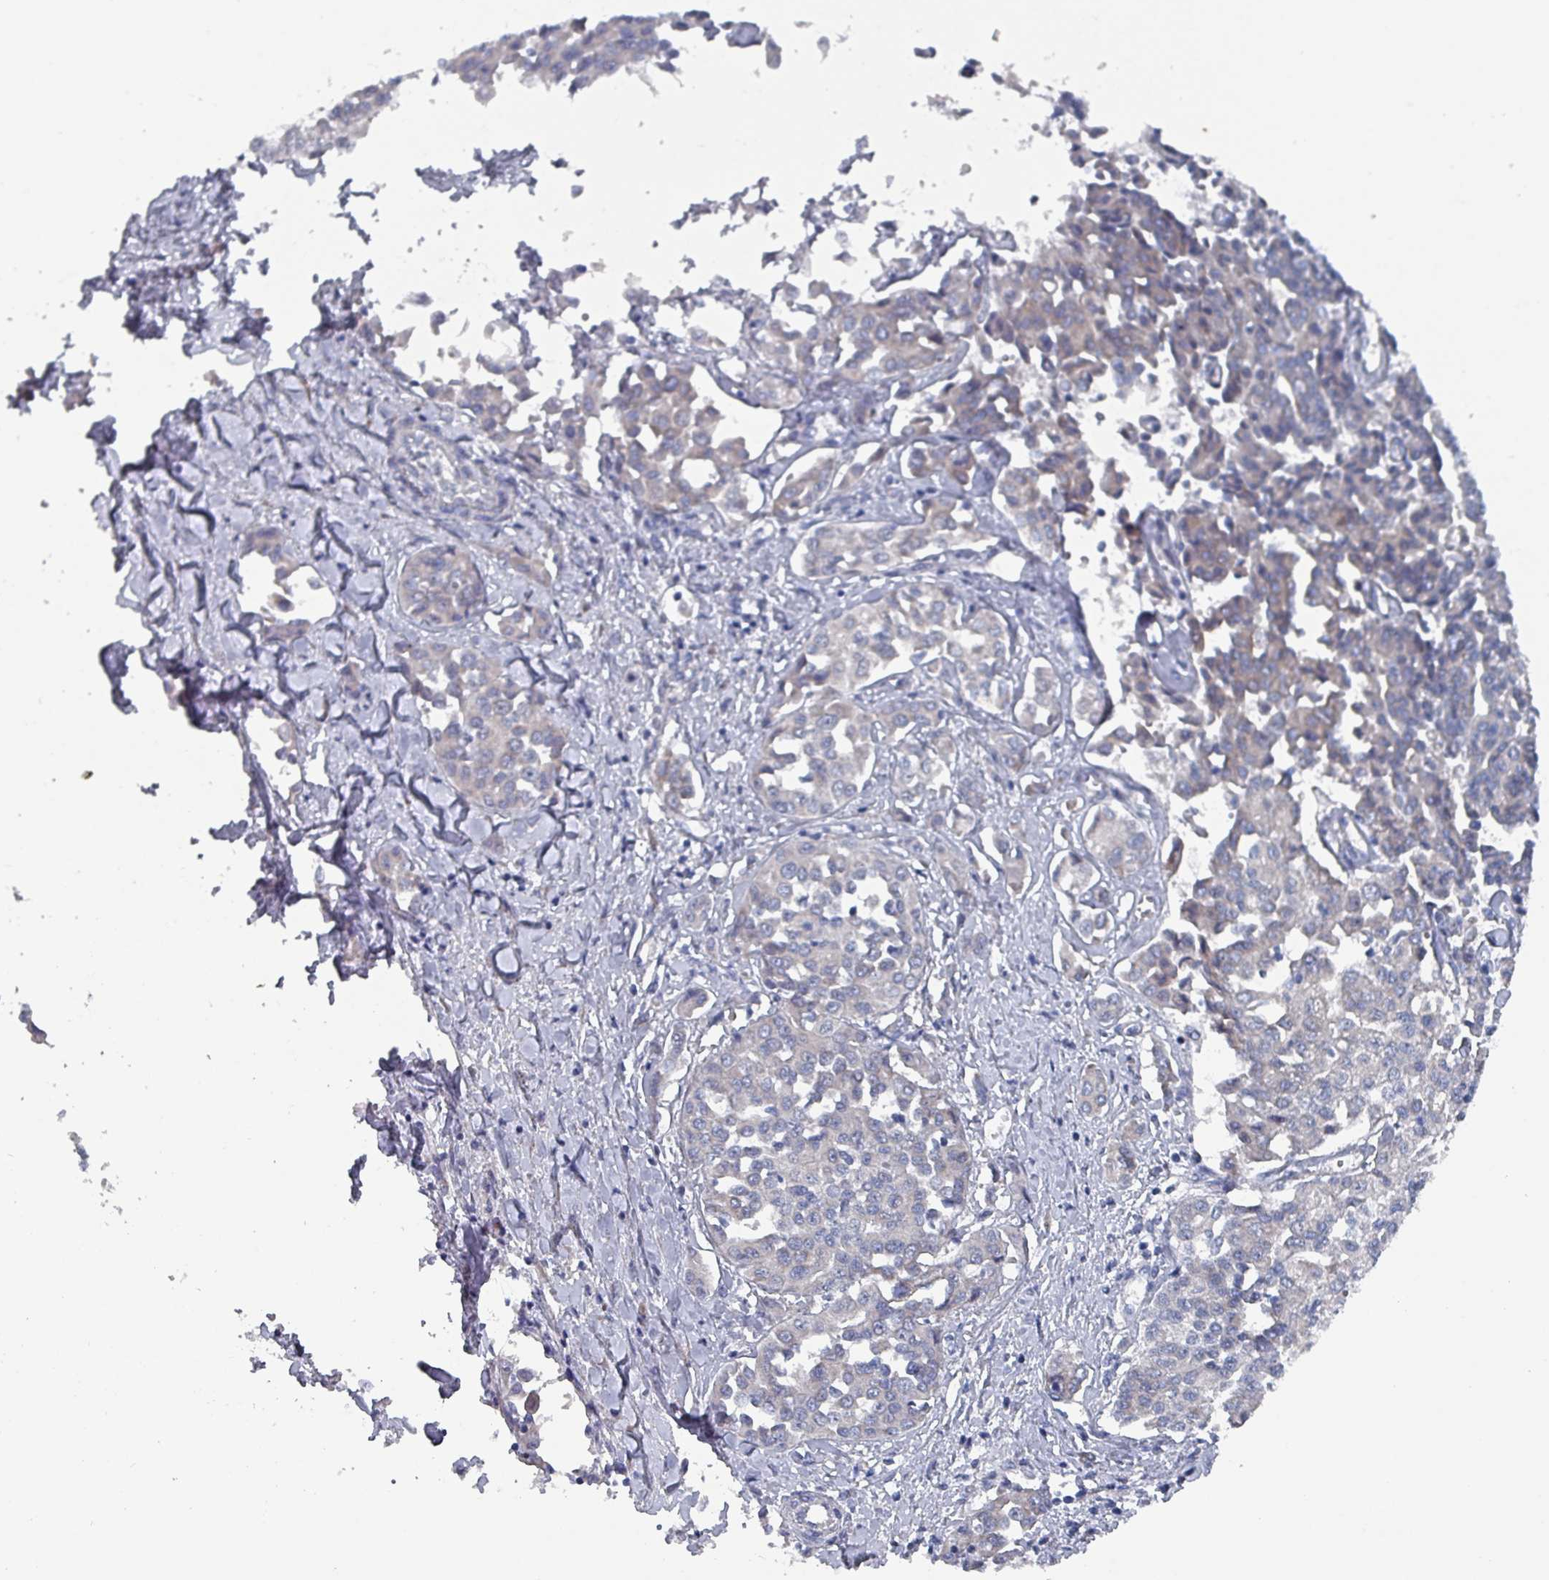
{"staining": {"intensity": "negative", "quantity": "none", "location": "none"}, "tissue": "liver cancer", "cell_type": "Tumor cells", "image_type": "cancer", "snomed": [{"axis": "morphology", "description": "Cholangiocarcinoma"}, {"axis": "topography", "description": "Liver"}], "caption": "IHC of liver cholangiocarcinoma shows no positivity in tumor cells.", "gene": "DRD5", "patient": {"sex": "female", "age": 77}}